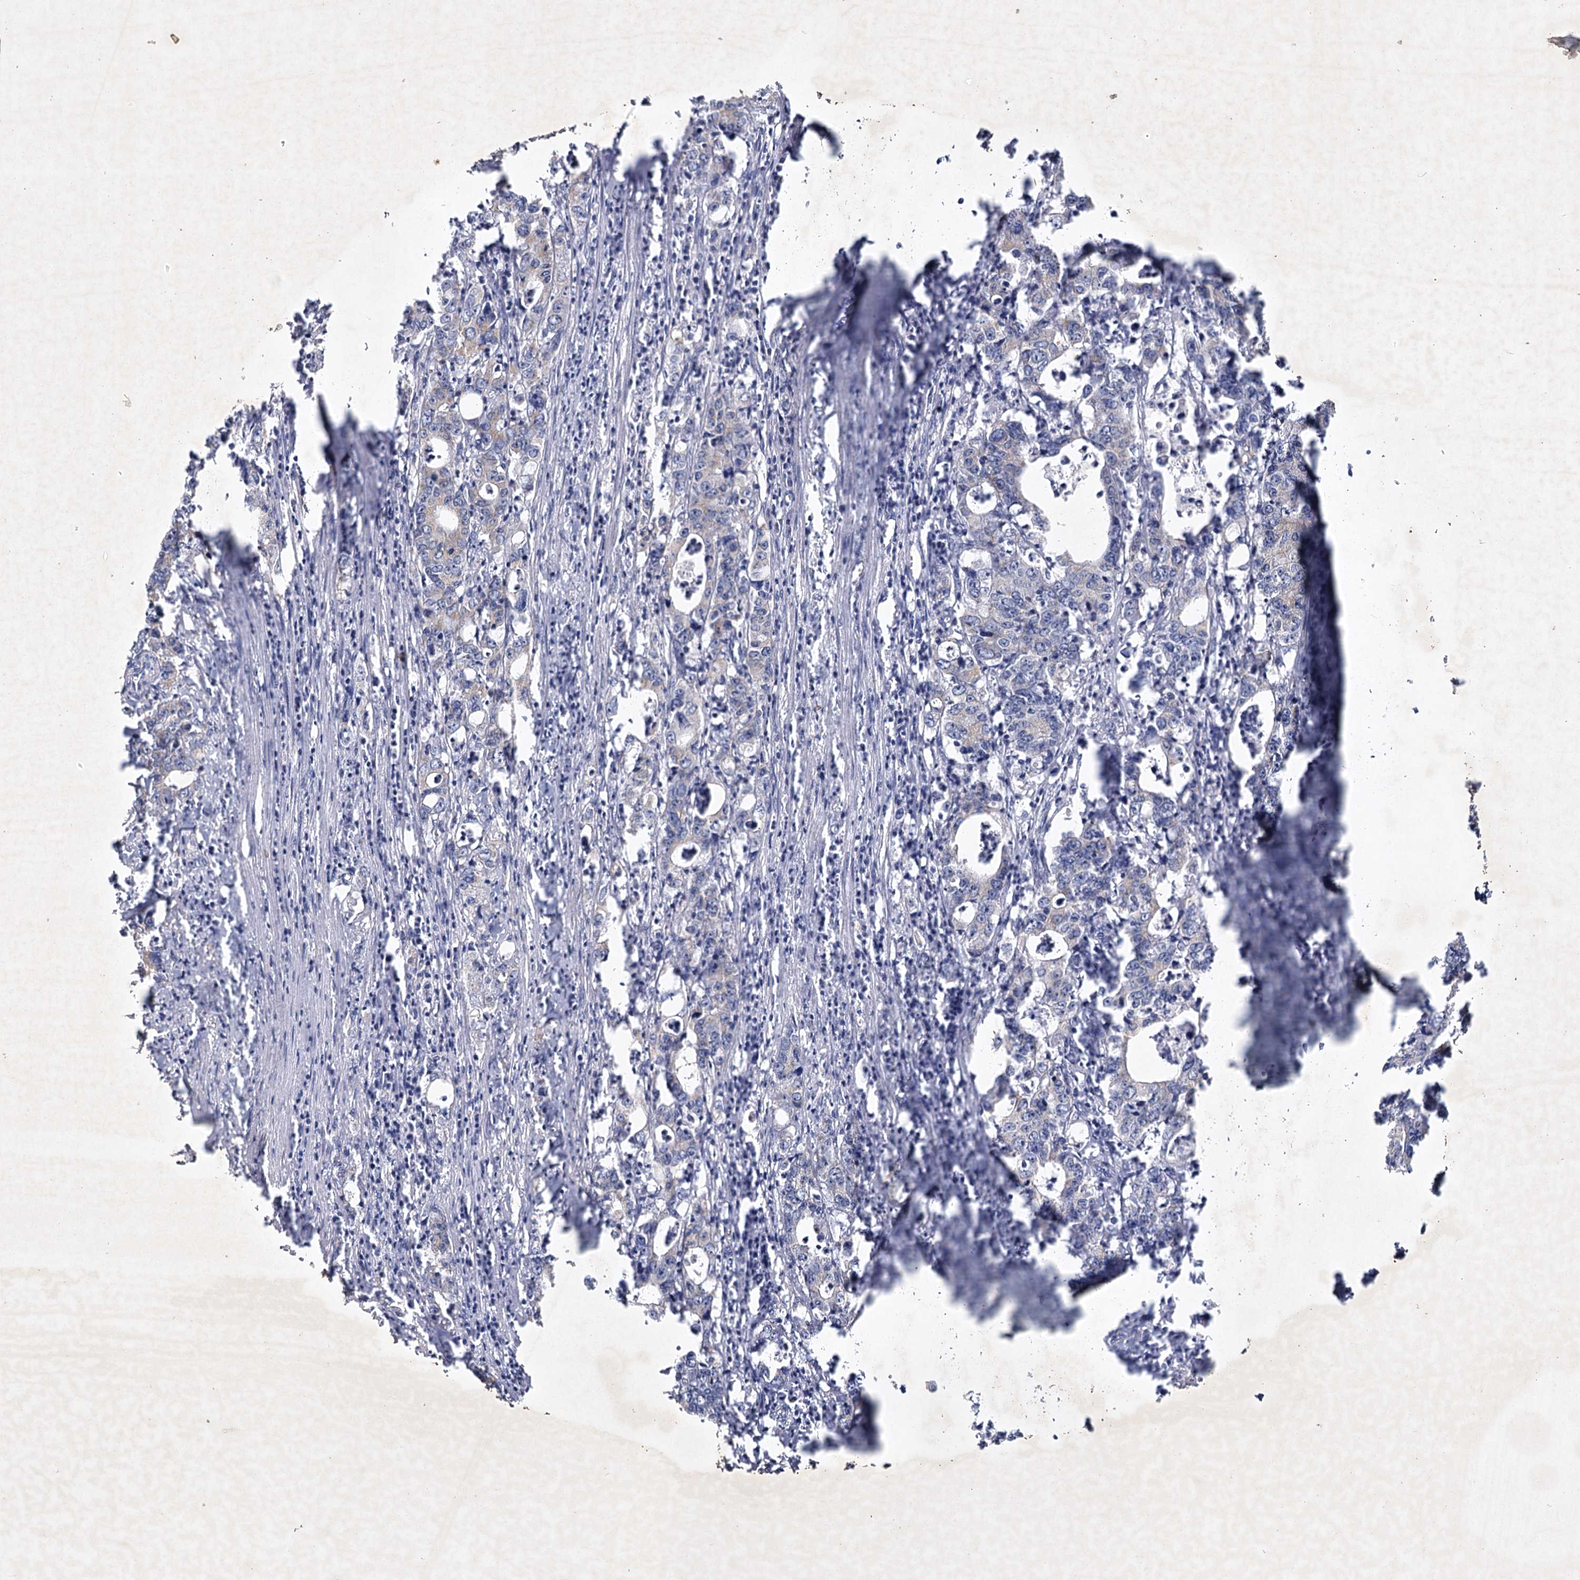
{"staining": {"intensity": "negative", "quantity": "none", "location": "none"}, "tissue": "colorectal cancer", "cell_type": "Tumor cells", "image_type": "cancer", "snomed": [{"axis": "morphology", "description": "Adenocarcinoma, NOS"}, {"axis": "topography", "description": "Colon"}], "caption": "Image shows no protein expression in tumor cells of colorectal cancer tissue.", "gene": "MRPL44", "patient": {"sex": "female", "age": 75}}